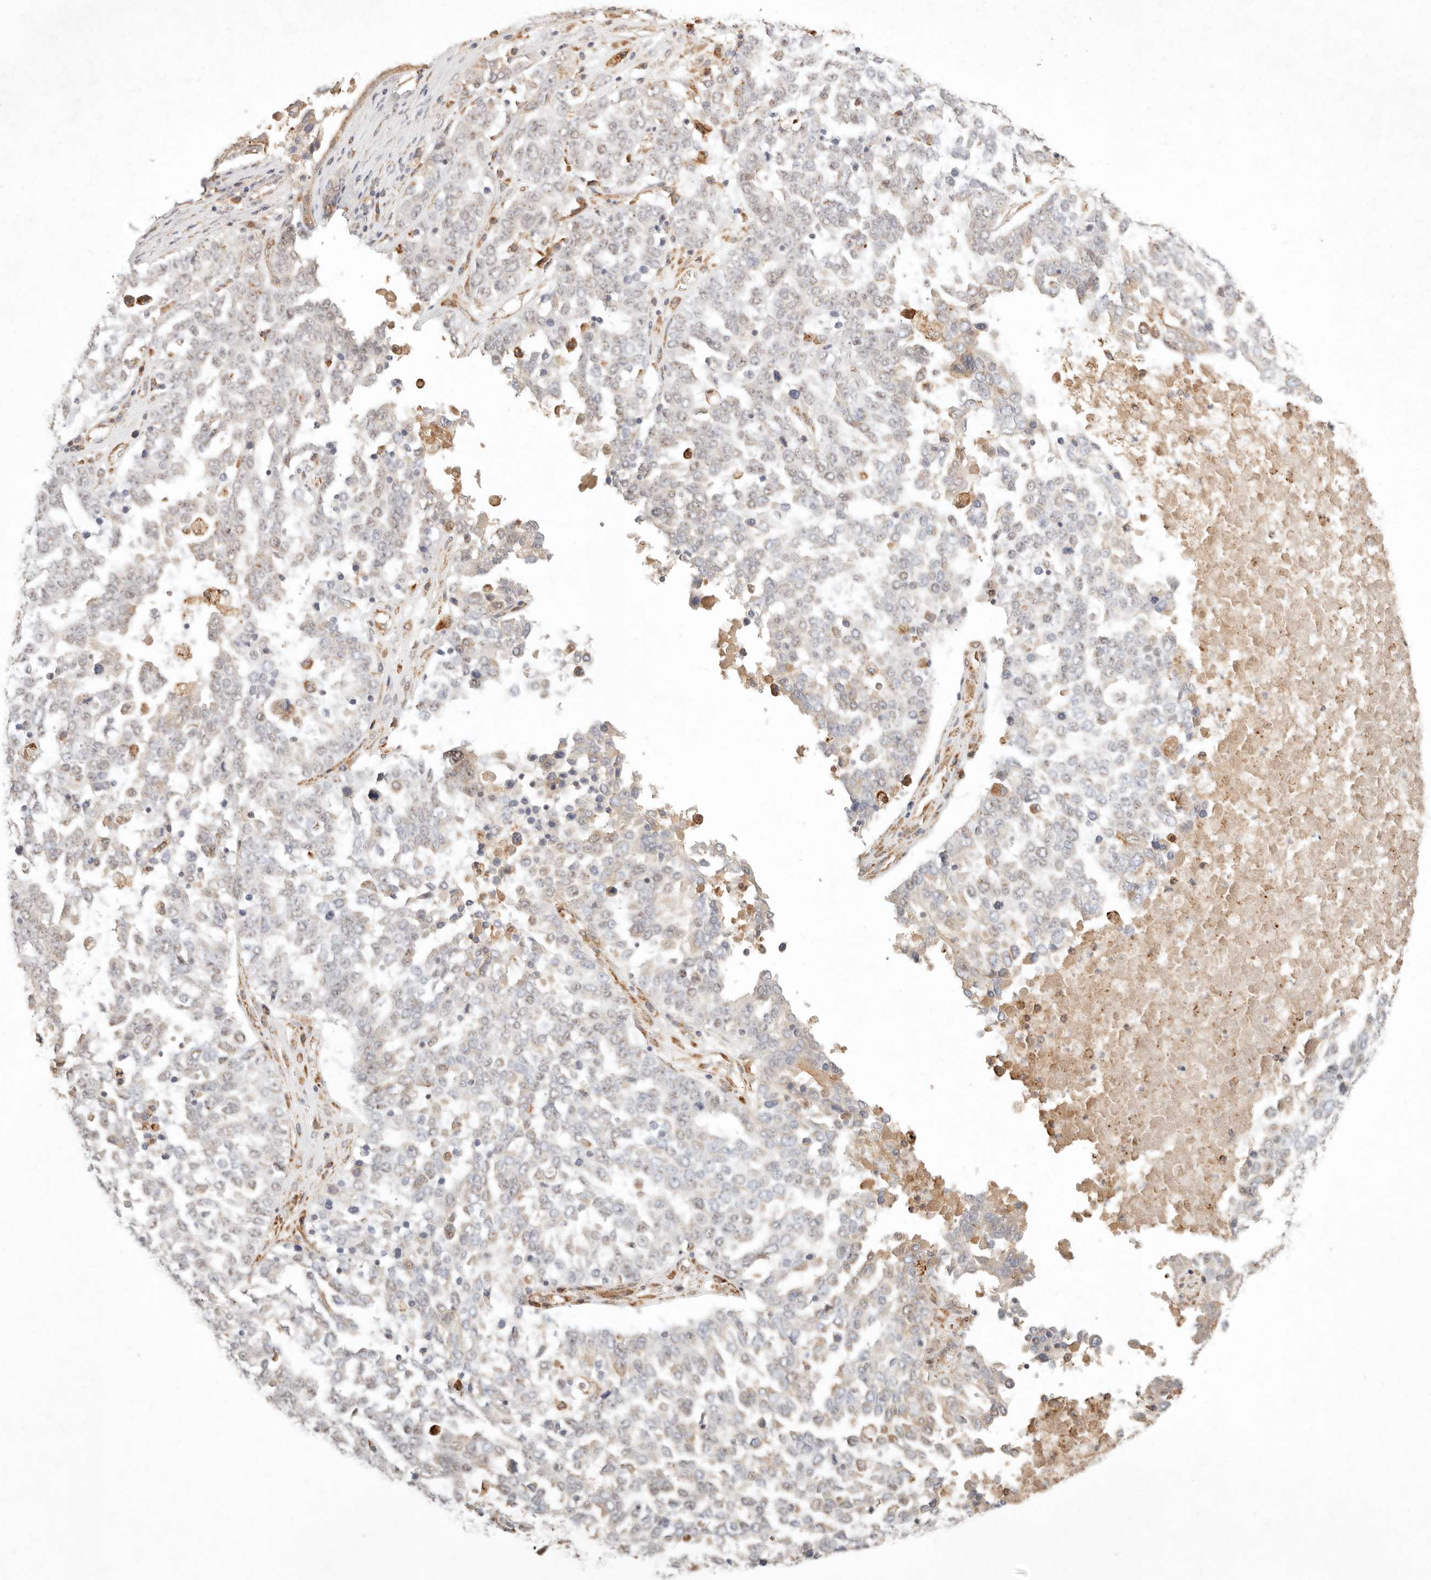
{"staining": {"intensity": "weak", "quantity": "25%-75%", "location": "cytoplasmic/membranous"}, "tissue": "ovarian cancer", "cell_type": "Tumor cells", "image_type": "cancer", "snomed": [{"axis": "morphology", "description": "Carcinoma, endometroid"}, {"axis": "topography", "description": "Ovary"}], "caption": "Protein positivity by immunohistochemistry displays weak cytoplasmic/membranous staining in approximately 25%-75% of tumor cells in endometroid carcinoma (ovarian). (DAB IHC with brightfield microscopy, high magnification).", "gene": "C1orf127", "patient": {"sex": "female", "age": 62}}